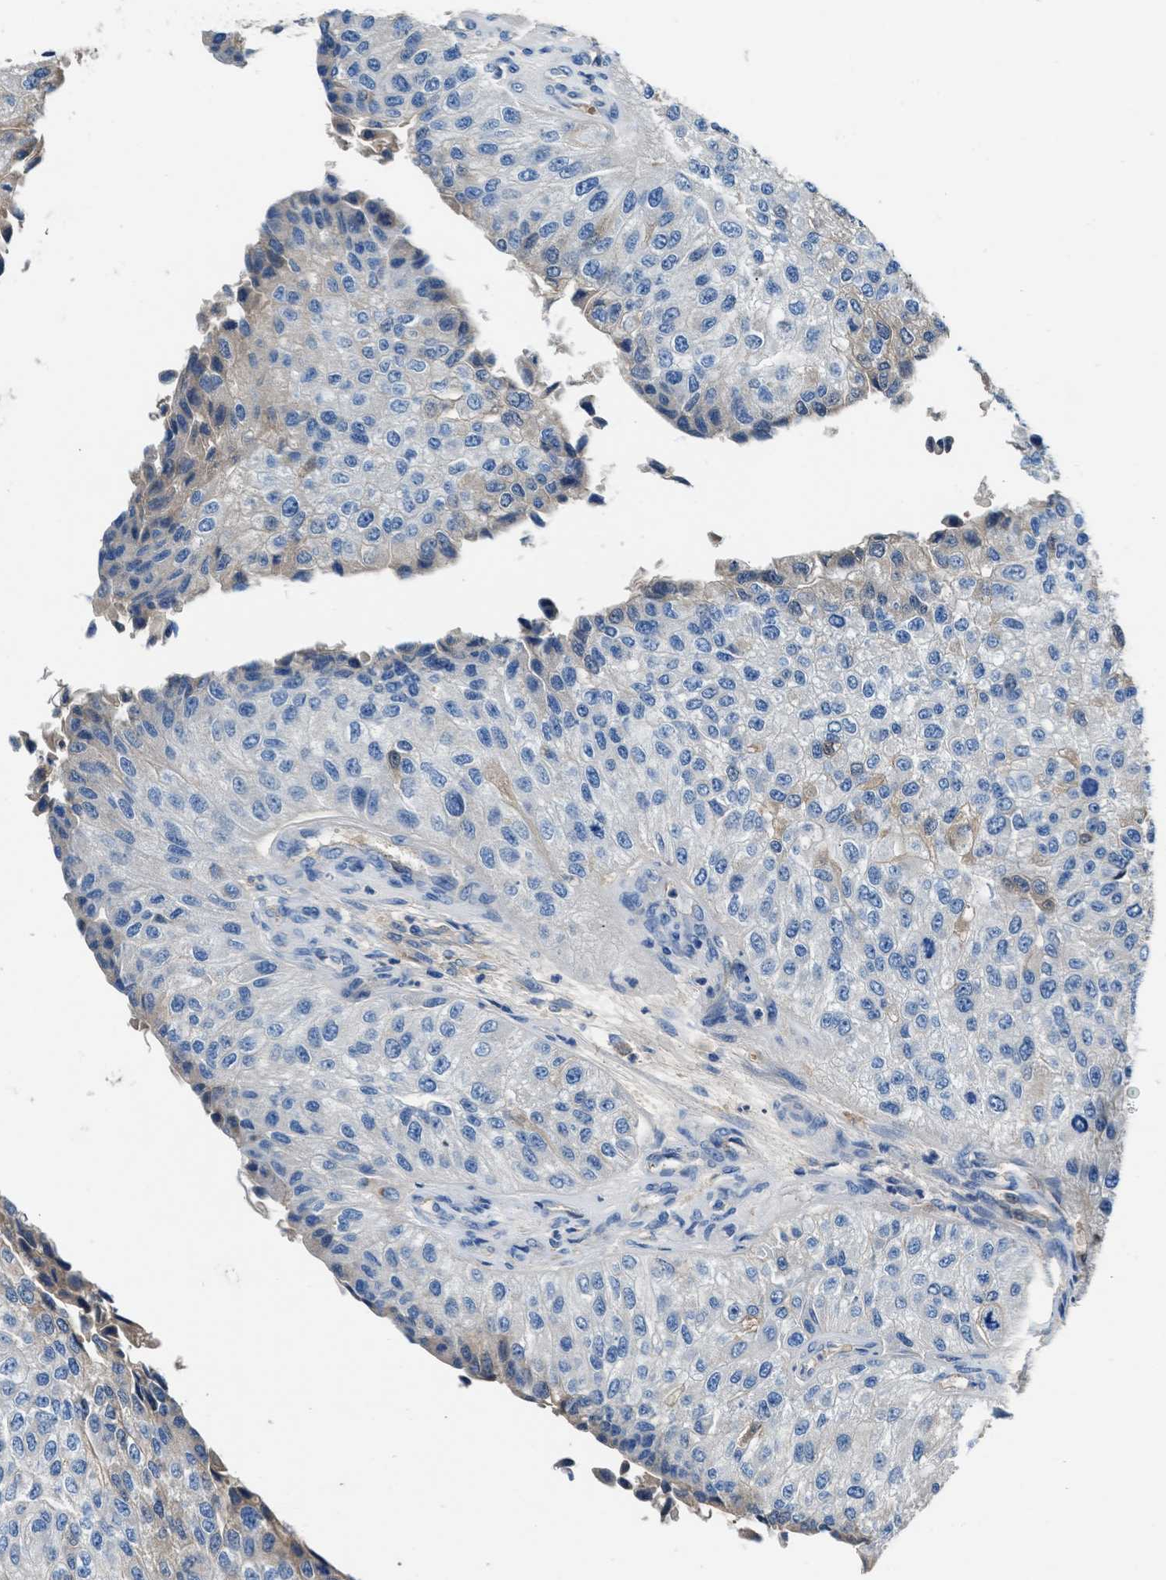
{"staining": {"intensity": "weak", "quantity": "<25%", "location": "cytoplasmic/membranous"}, "tissue": "urothelial cancer", "cell_type": "Tumor cells", "image_type": "cancer", "snomed": [{"axis": "morphology", "description": "Urothelial carcinoma, High grade"}, {"axis": "topography", "description": "Kidney"}, {"axis": "topography", "description": "Urinary bladder"}], "caption": "High magnification brightfield microscopy of high-grade urothelial carcinoma stained with DAB (brown) and counterstained with hematoxylin (blue): tumor cells show no significant expression. The staining was performed using DAB (3,3'-diaminobenzidine) to visualize the protein expression in brown, while the nuclei were stained in blue with hematoxylin (Magnification: 20x).", "gene": "RWDD2B", "patient": {"sex": "male", "age": 77}}